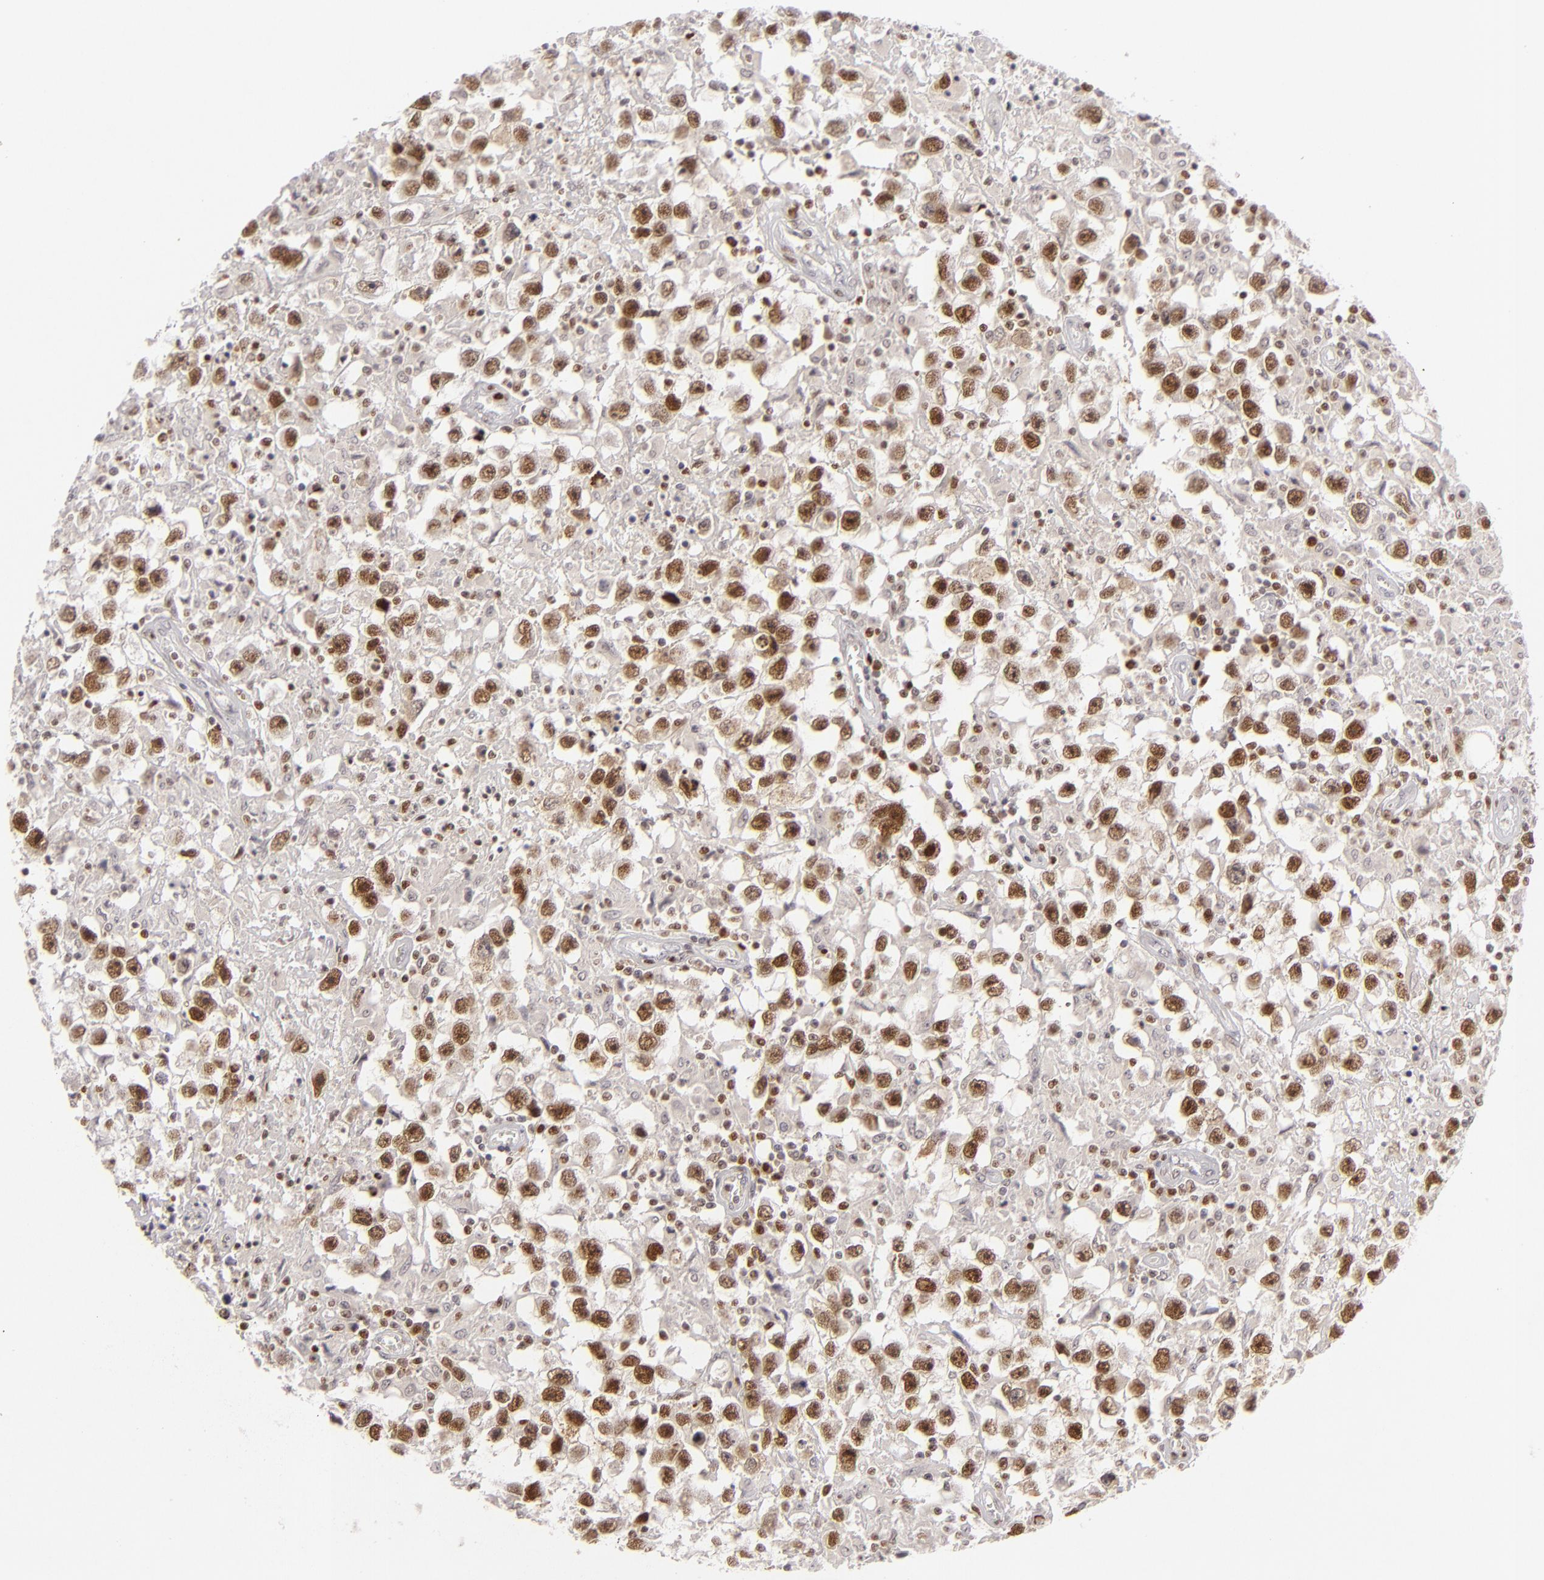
{"staining": {"intensity": "strong", "quantity": ">75%", "location": "nuclear"}, "tissue": "testis cancer", "cell_type": "Tumor cells", "image_type": "cancer", "snomed": [{"axis": "morphology", "description": "Seminoma, NOS"}, {"axis": "topography", "description": "Testis"}], "caption": "Immunohistochemistry of seminoma (testis) exhibits high levels of strong nuclear expression in approximately >75% of tumor cells.", "gene": "FEN1", "patient": {"sex": "male", "age": 34}}